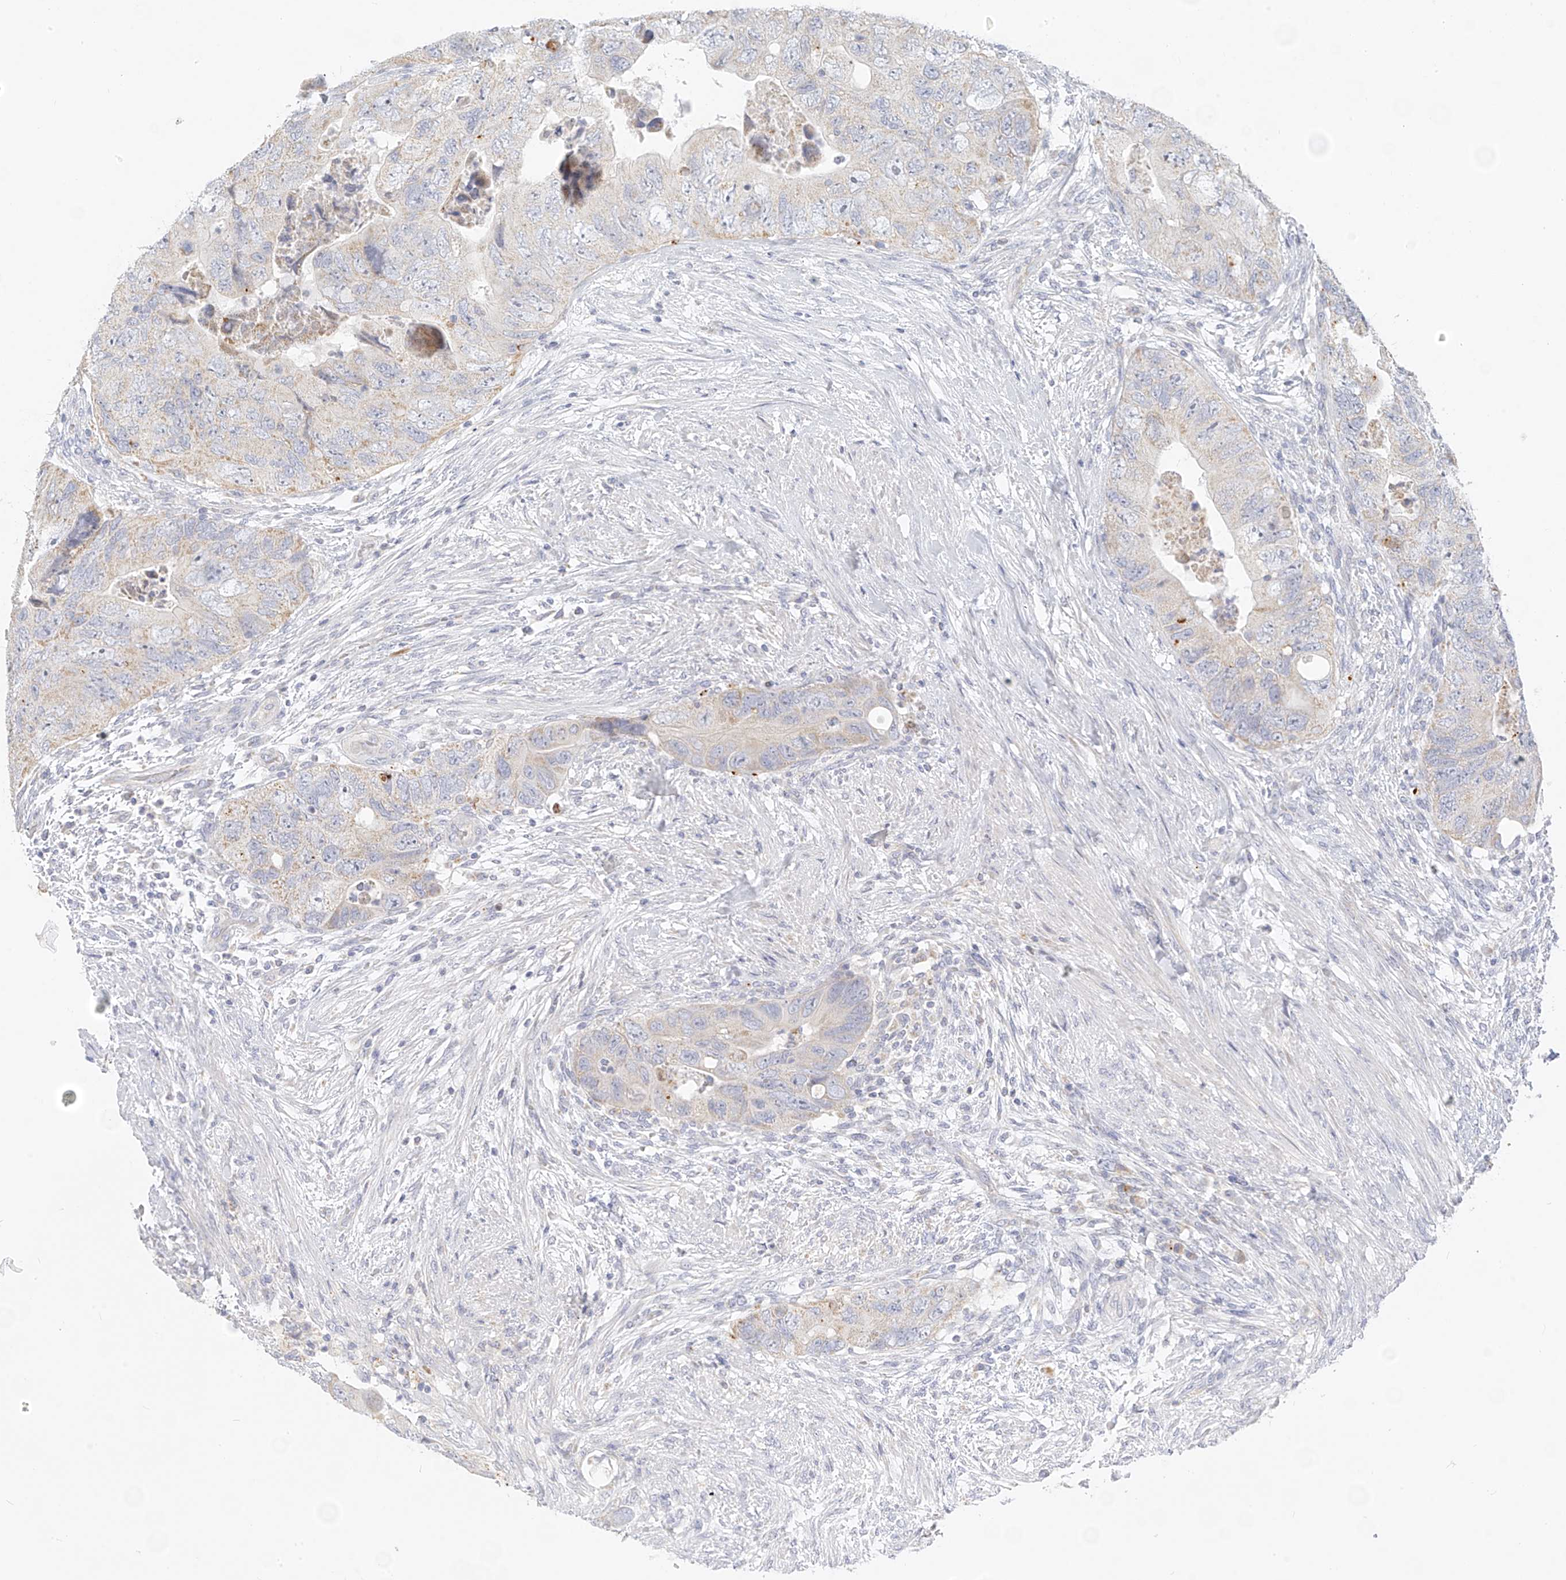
{"staining": {"intensity": "weak", "quantity": "<25%", "location": "cytoplasmic/membranous"}, "tissue": "colorectal cancer", "cell_type": "Tumor cells", "image_type": "cancer", "snomed": [{"axis": "morphology", "description": "Adenocarcinoma, NOS"}, {"axis": "topography", "description": "Rectum"}], "caption": "High power microscopy micrograph of an immunohistochemistry (IHC) photomicrograph of adenocarcinoma (colorectal), revealing no significant staining in tumor cells.", "gene": "ZNF404", "patient": {"sex": "male", "age": 63}}